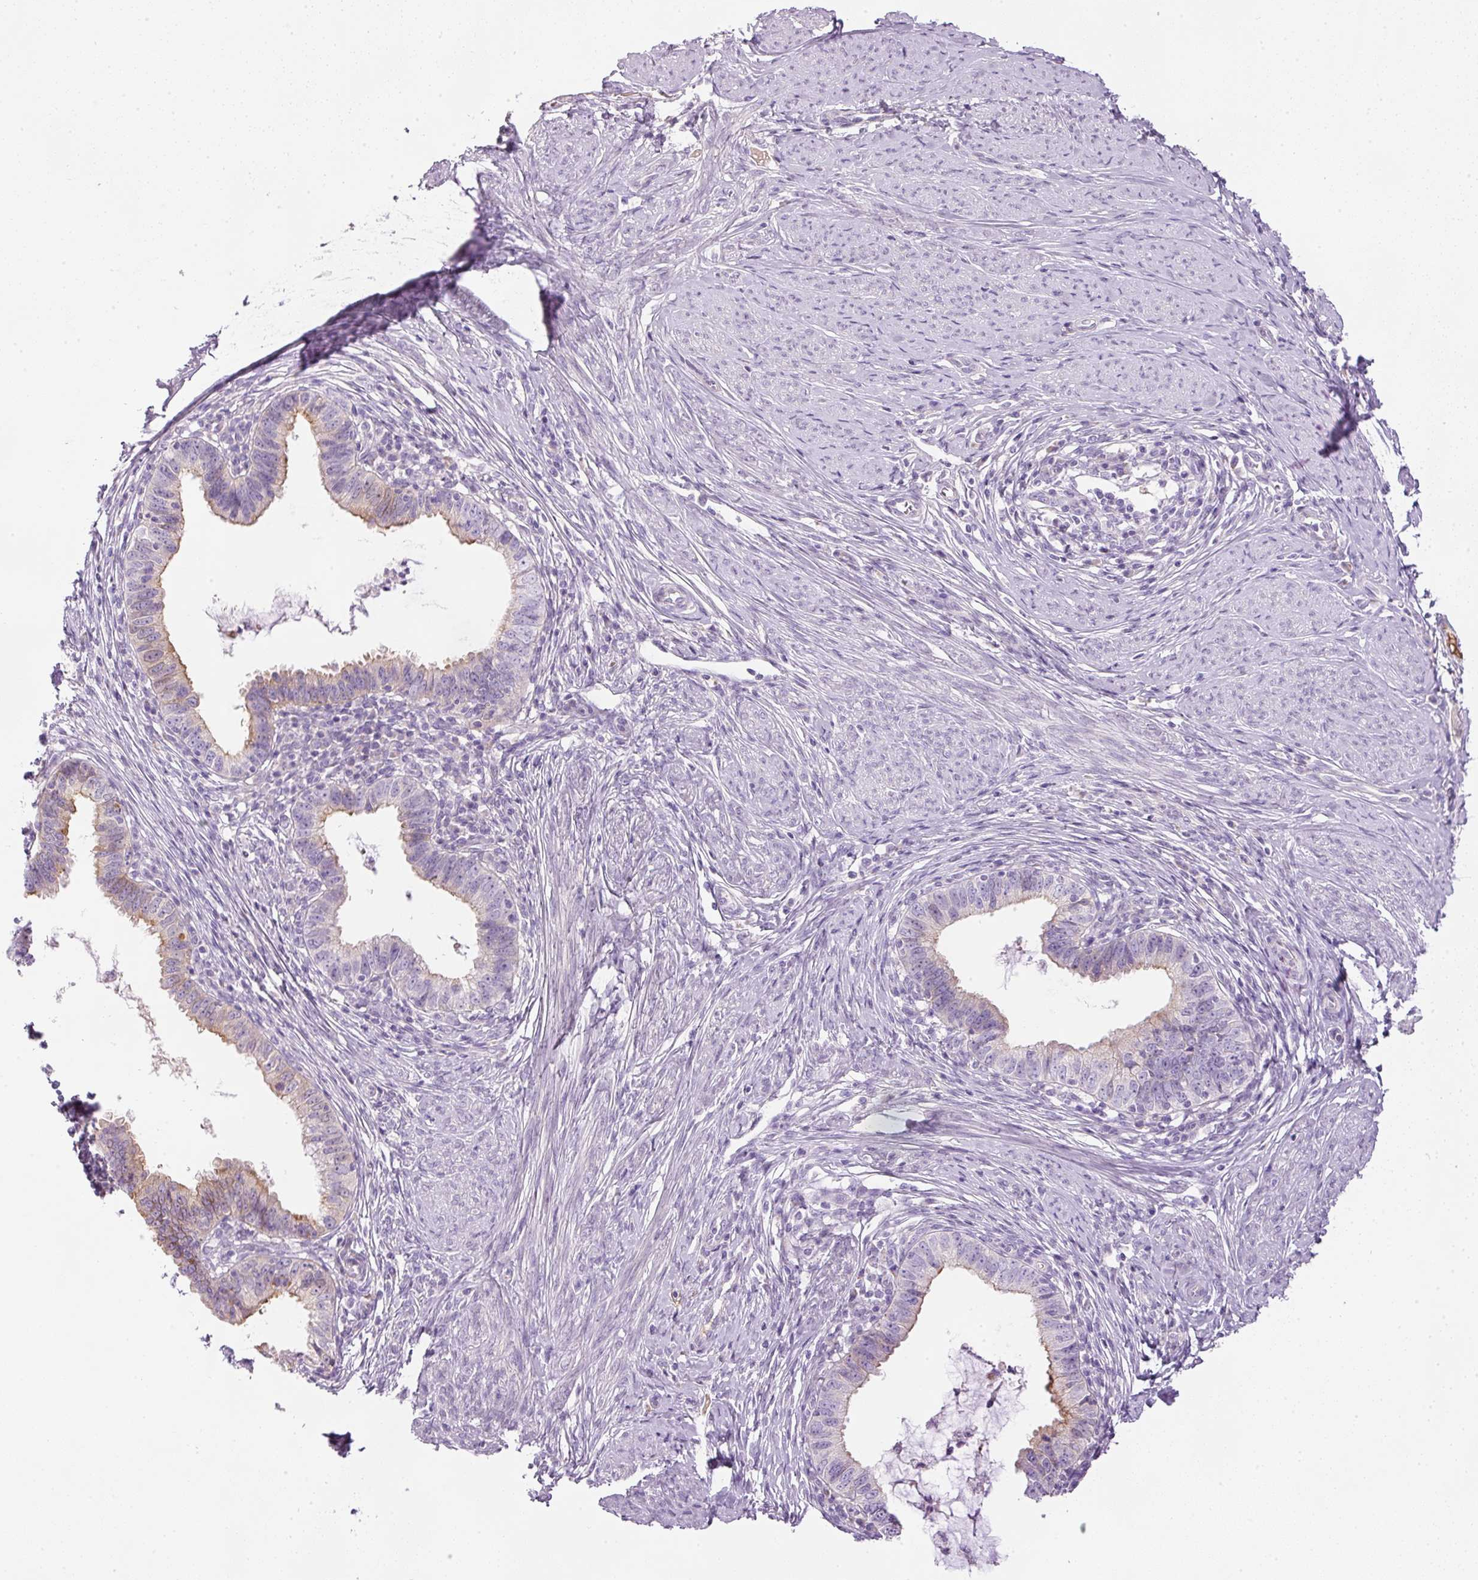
{"staining": {"intensity": "weak", "quantity": "25%-75%", "location": "cytoplasmic/membranous"}, "tissue": "cervical cancer", "cell_type": "Tumor cells", "image_type": "cancer", "snomed": [{"axis": "morphology", "description": "Adenocarcinoma, NOS"}, {"axis": "topography", "description": "Cervix"}], "caption": "Immunohistochemical staining of cervical cancer (adenocarcinoma) demonstrates weak cytoplasmic/membranous protein expression in about 25%-75% of tumor cells.", "gene": "KPNA5", "patient": {"sex": "female", "age": 36}}